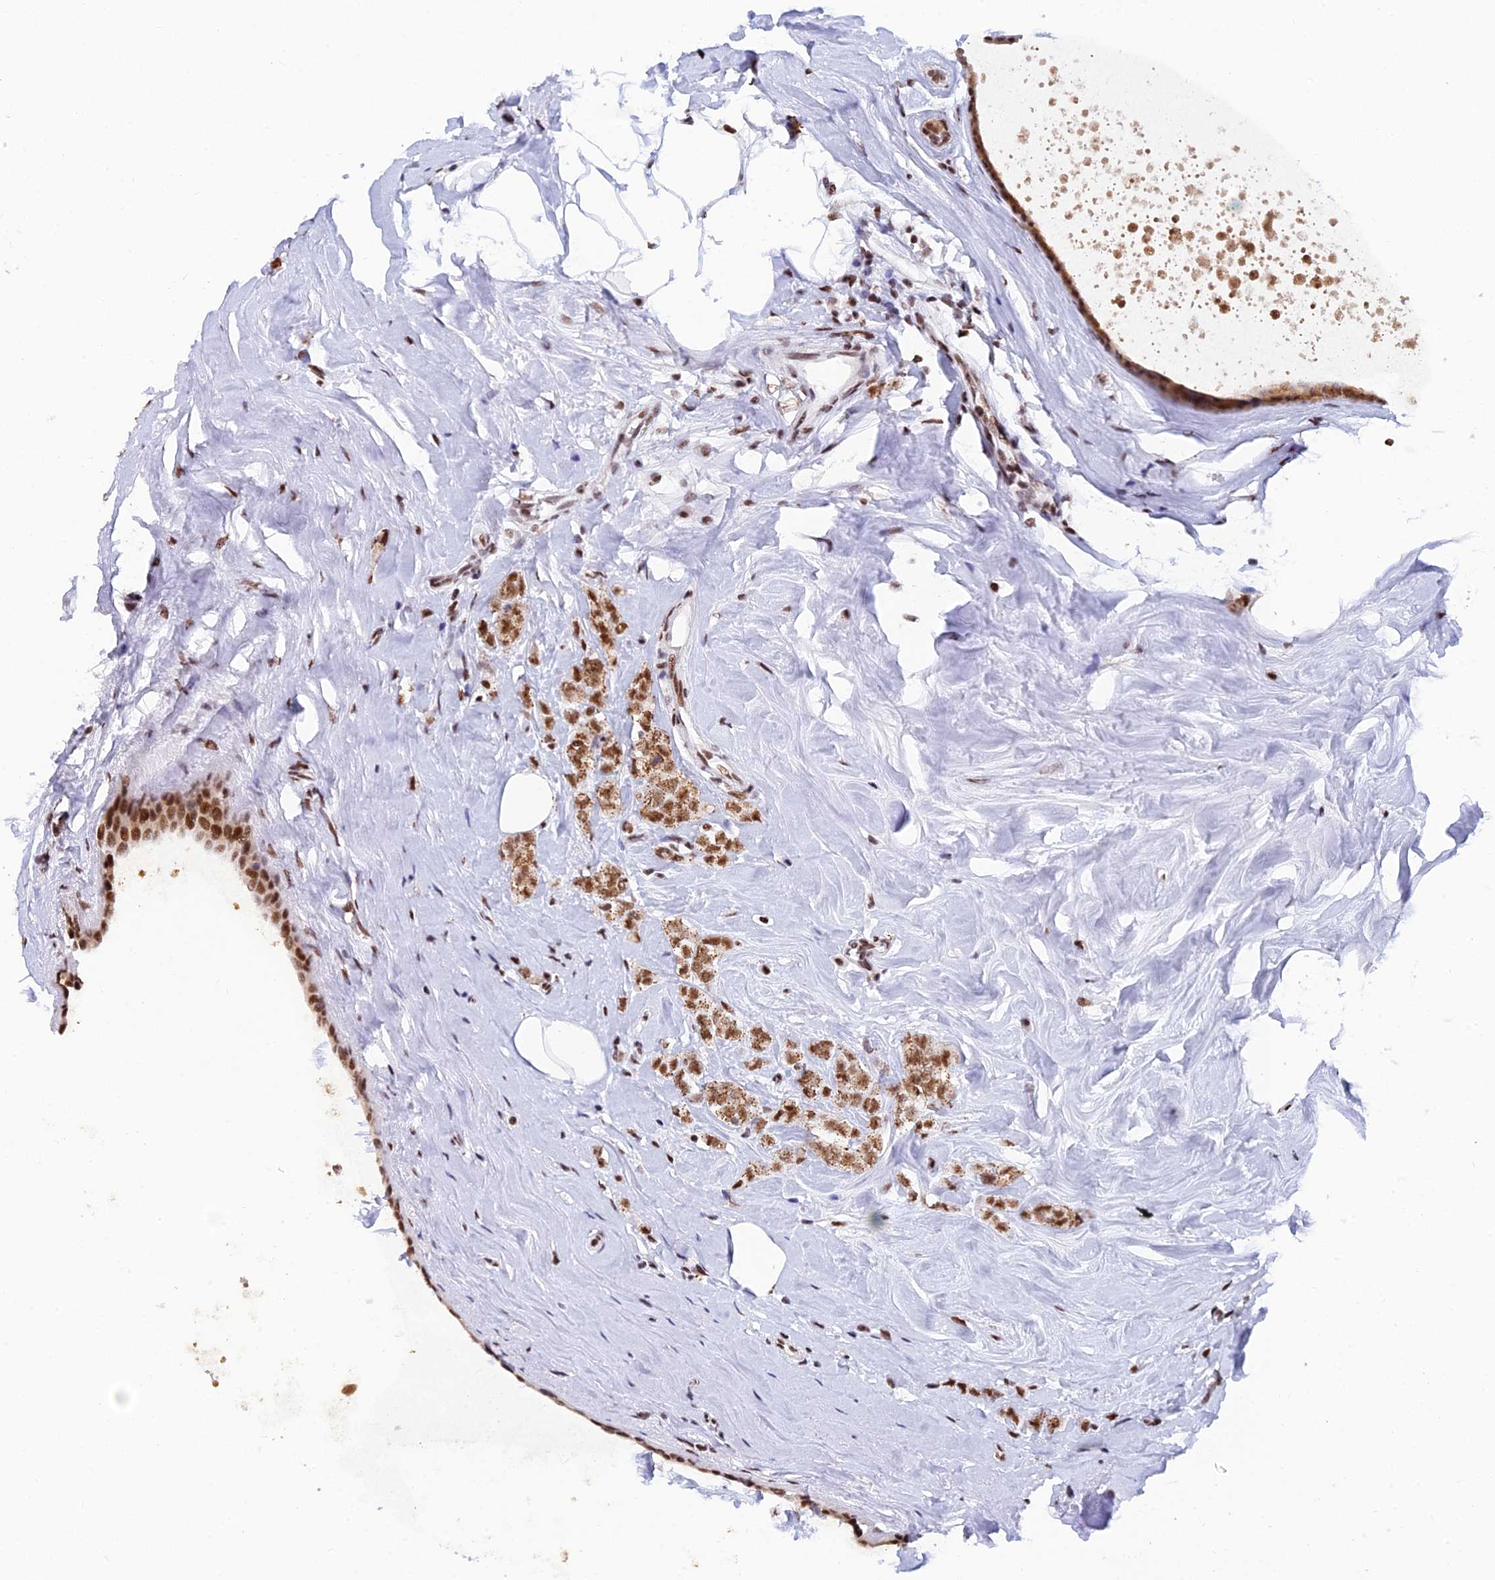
{"staining": {"intensity": "moderate", "quantity": ">75%", "location": "cytoplasmic/membranous,nuclear"}, "tissue": "breast cancer", "cell_type": "Tumor cells", "image_type": "cancer", "snomed": [{"axis": "morphology", "description": "Lobular carcinoma"}, {"axis": "topography", "description": "Breast"}], "caption": "A micrograph showing moderate cytoplasmic/membranous and nuclear positivity in about >75% of tumor cells in breast cancer (lobular carcinoma), as visualized by brown immunohistochemical staining.", "gene": "USP22", "patient": {"sex": "female", "age": 47}}